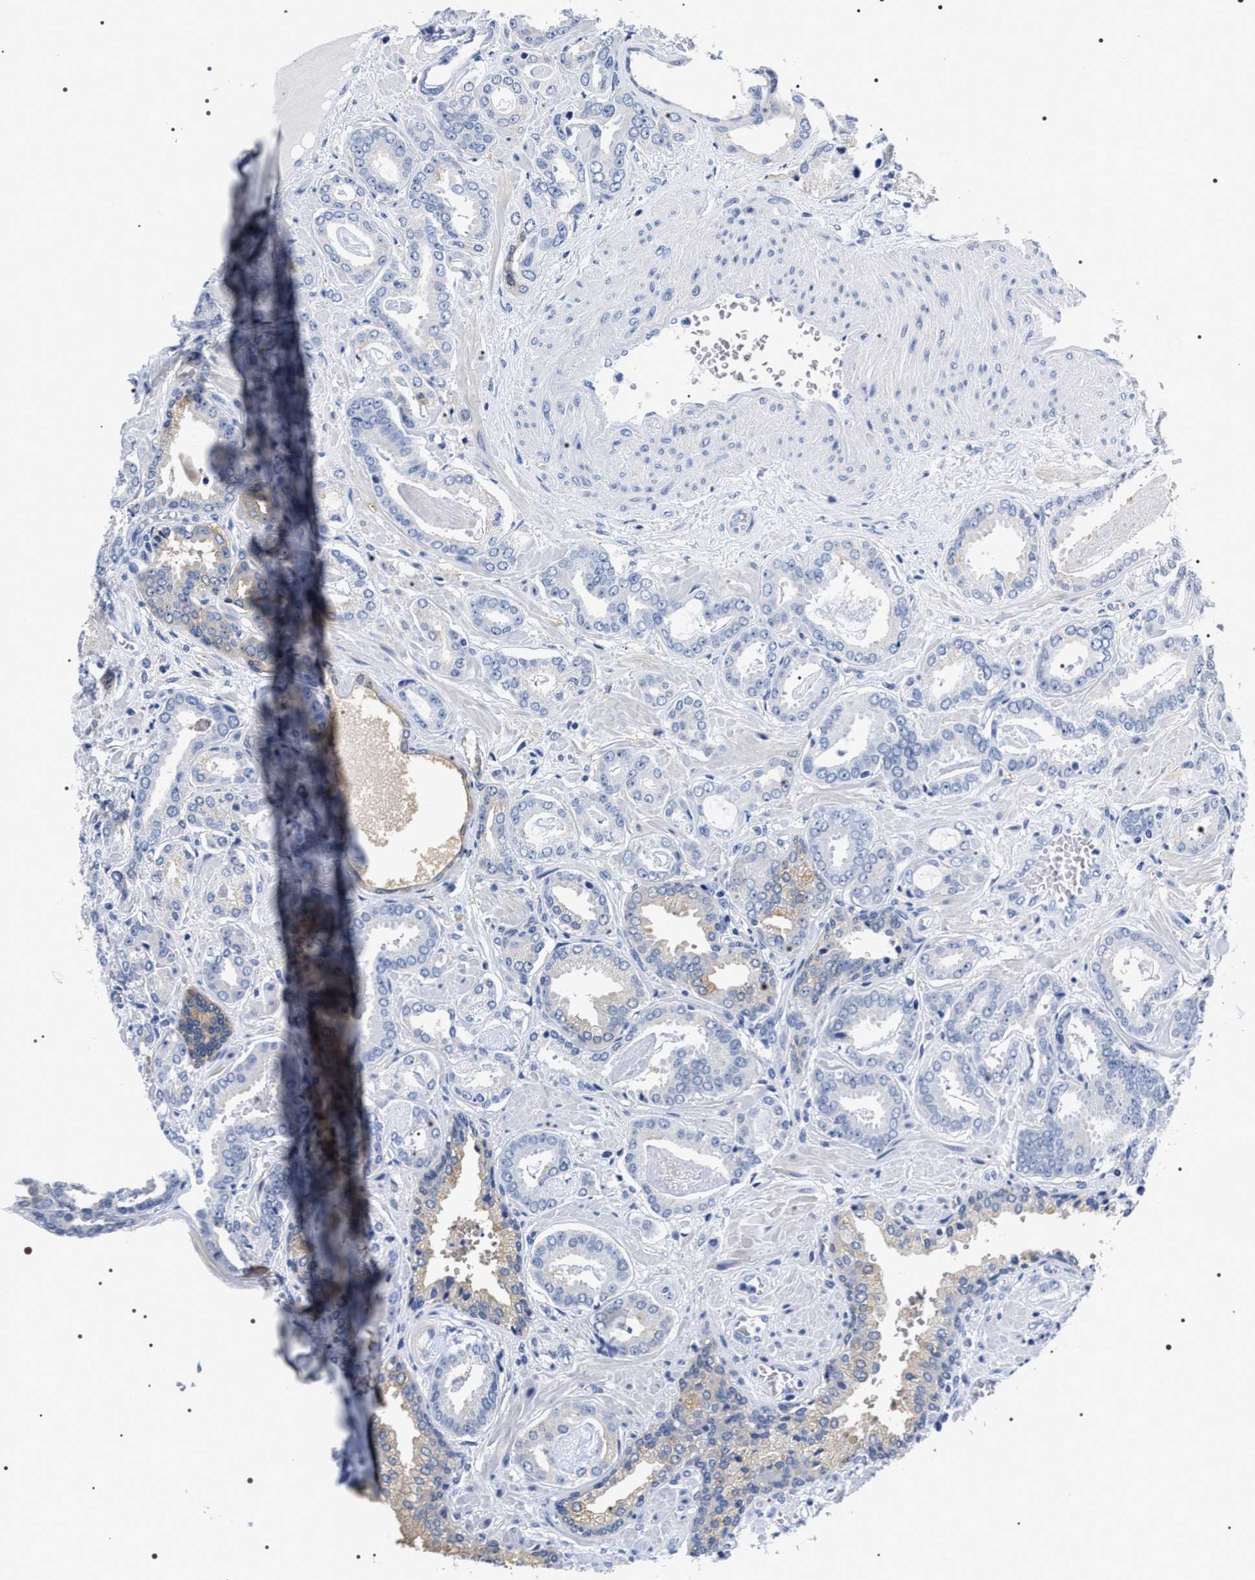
{"staining": {"intensity": "negative", "quantity": "none", "location": "none"}, "tissue": "prostate cancer", "cell_type": "Tumor cells", "image_type": "cancer", "snomed": [{"axis": "morphology", "description": "Adenocarcinoma, Low grade"}, {"axis": "topography", "description": "Prostate"}], "caption": "Tumor cells are negative for brown protein staining in prostate low-grade adenocarcinoma. (Stains: DAB (3,3'-diaminobenzidine) immunohistochemistry (IHC) with hematoxylin counter stain, Microscopy: brightfield microscopy at high magnification).", "gene": "ADH4", "patient": {"sex": "male", "age": 53}}